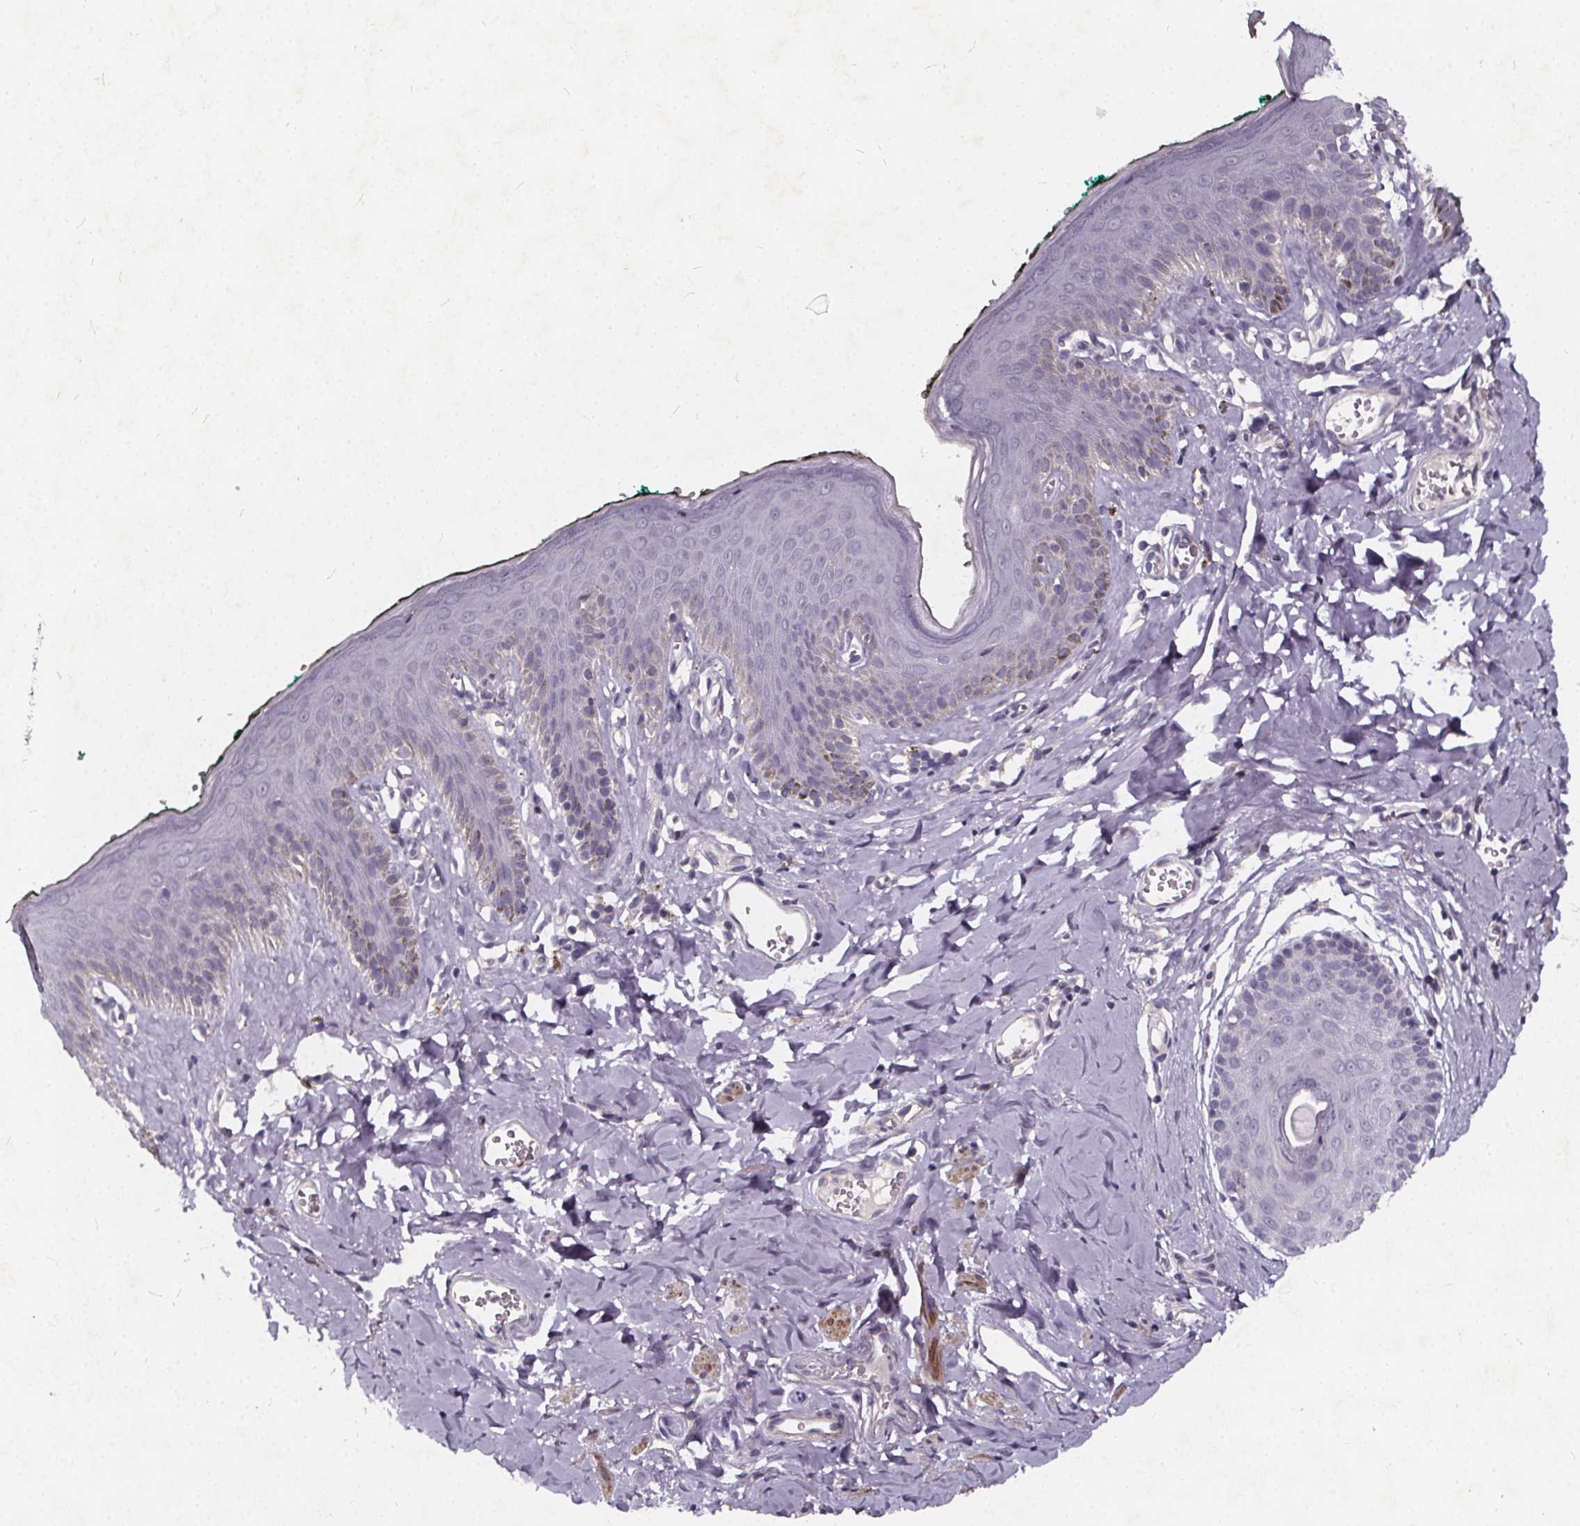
{"staining": {"intensity": "negative", "quantity": "none", "location": "none"}, "tissue": "skin", "cell_type": "Epidermal cells", "image_type": "normal", "snomed": [{"axis": "morphology", "description": "Normal tissue, NOS"}, {"axis": "topography", "description": "Vulva"}, {"axis": "topography", "description": "Peripheral nerve tissue"}], "caption": "IHC micrograph of benign human skin stained for a protein (brown), which displays no positivity in epidermal cells.", "gene": "TSPAN14", "patient": {"sex": "female", "age": 66}}